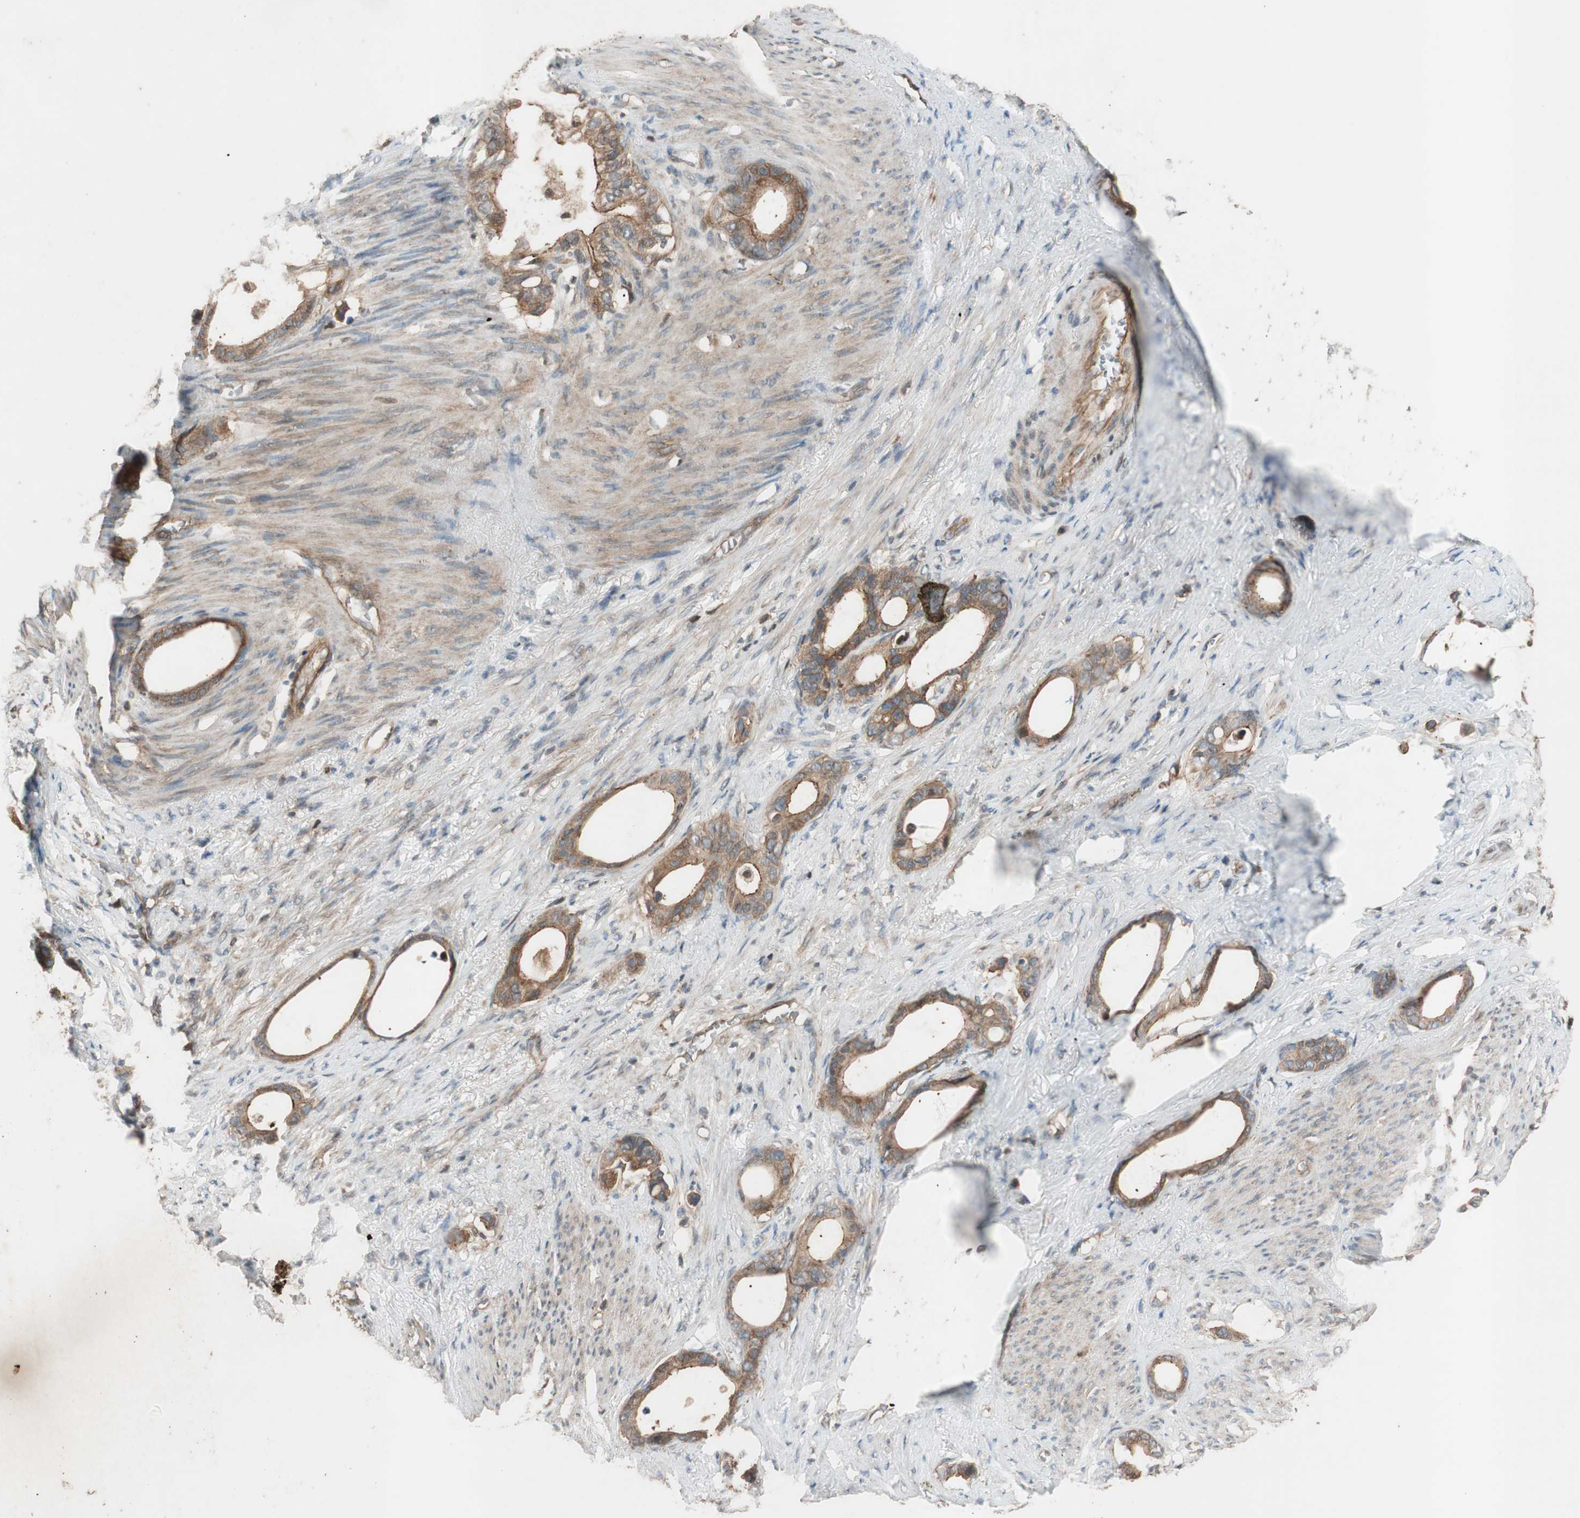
{"staining": {"intensity": "moderate", "quantity": ">75%", "location": "cytoplasmic/membranous"}, "tissue": "stomach cancer", "cell_type": "Tumor cells", "image_type": "cancer", "snomed": [{"axis": "morphology", "description": "Adenocarcinoma, NOS"}, {"axis": "topography", "description": "Stomach"}], "caption": "Stomach cancer (adenocarcinoma) was stained to show a protein in brown. There is medium levels of moderate cytoplasmic/membranous positivity in about >75% of tumor cells.", "gene": "EPHA8", "patient": {"sex": "female", "age": 75}}